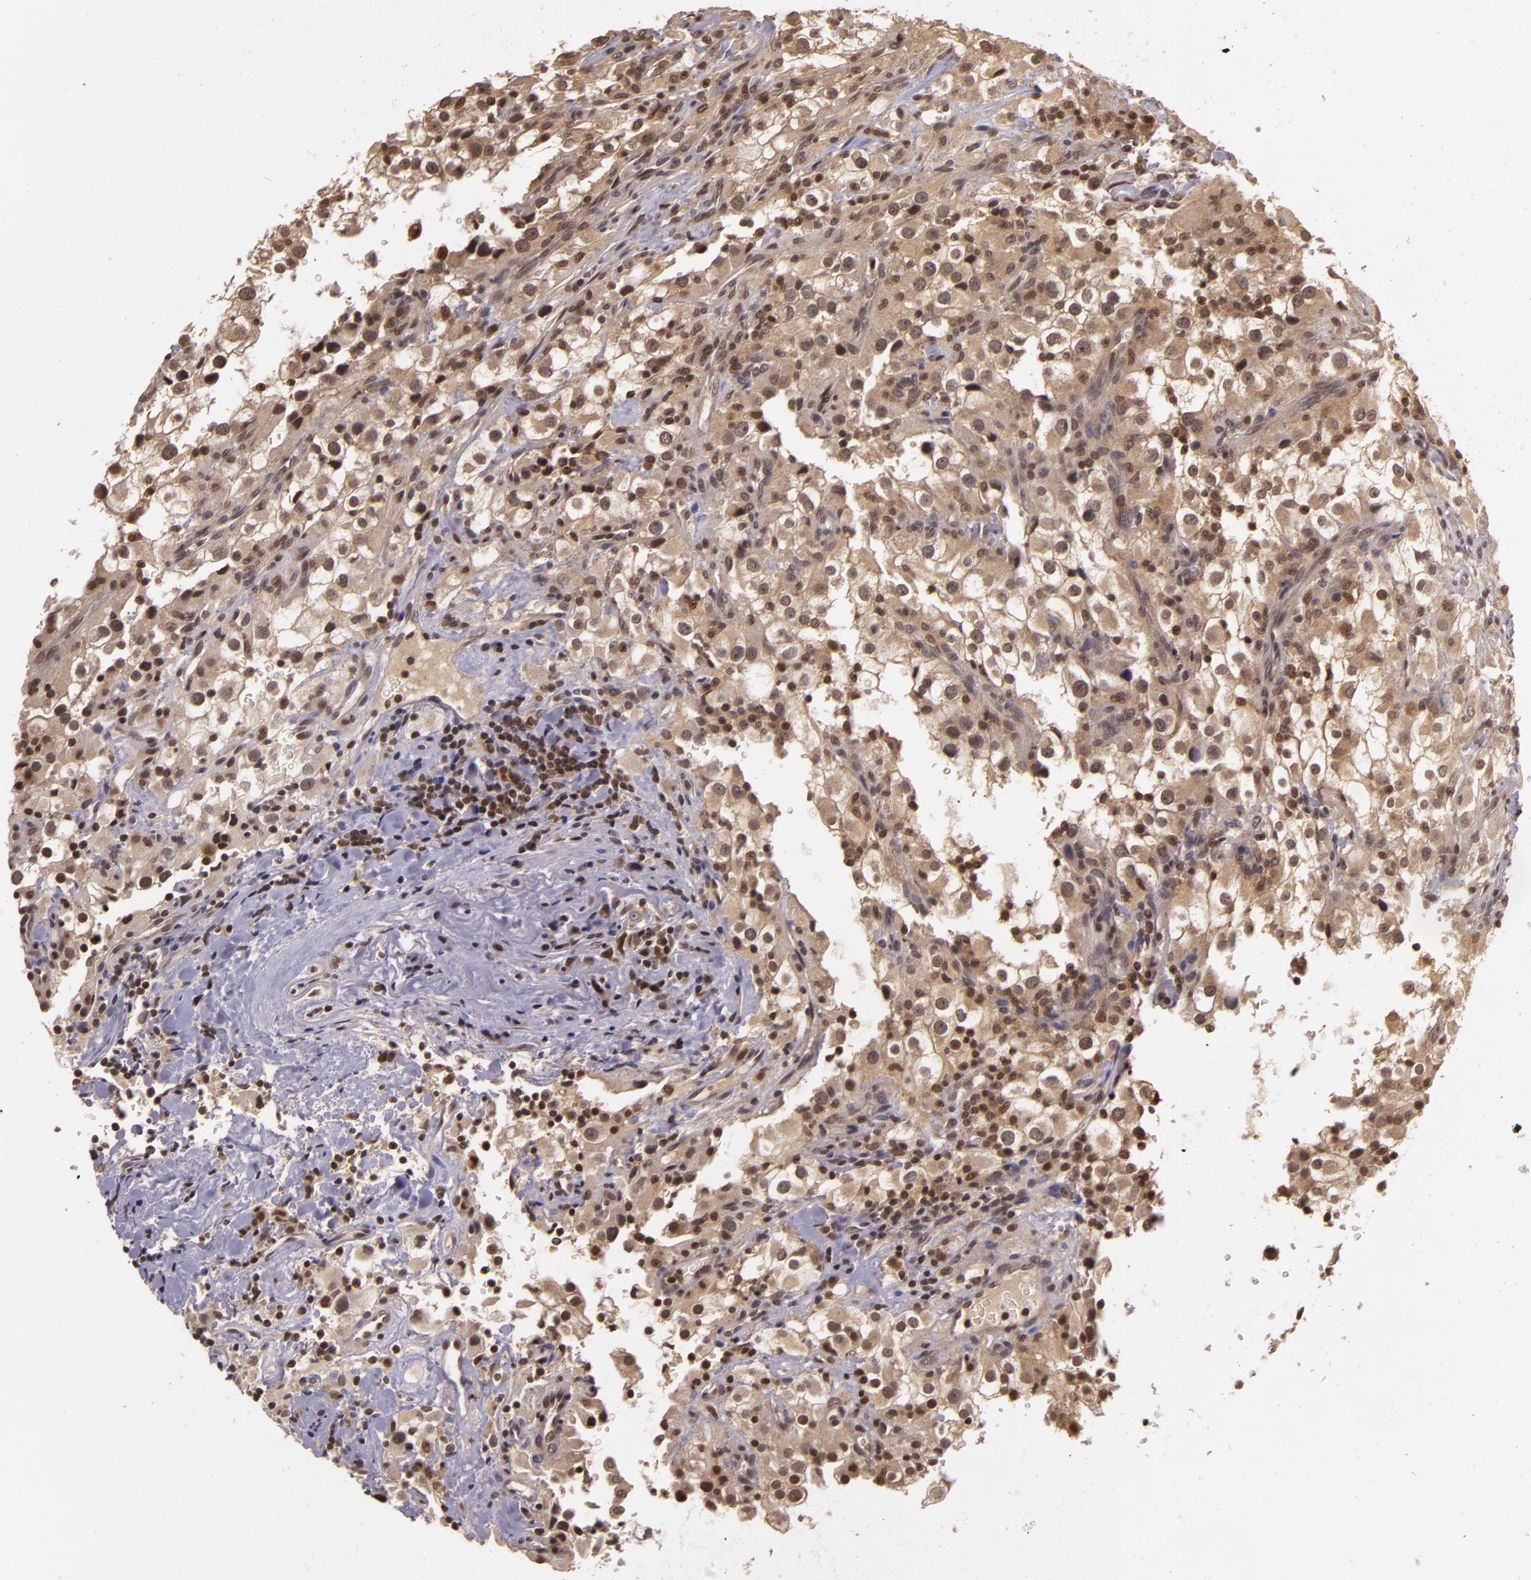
{"staining": {"intensity": "moderate", "quantity": "25%-75%", "location": "cytoplasmic/membranous,nuclear"}, "tissue": "renal cancer", "cell_type": "Tumor cells", "image_type": "cancer", "snomed": [{"axis": "morphology", "description": "Adenocarcinoma, NOS"}, {"axis": "topography", "description": "Kidney"}], "caption": "The image exhibits staining of renal cancer (adenocarcinoma), revealing moderate cytoplasmic/membranous and nuclear protein expression (brown color) within tumor cells. The staining was performed using DAB (3,3'-diaminobenzidine) to visualize the protein expression in brown, while the nuclei were stained in blue with hematoxylin (Magnification: 20x).", "gene": "TXNRD2", "patient": {"sex": "female", "age": 52}}